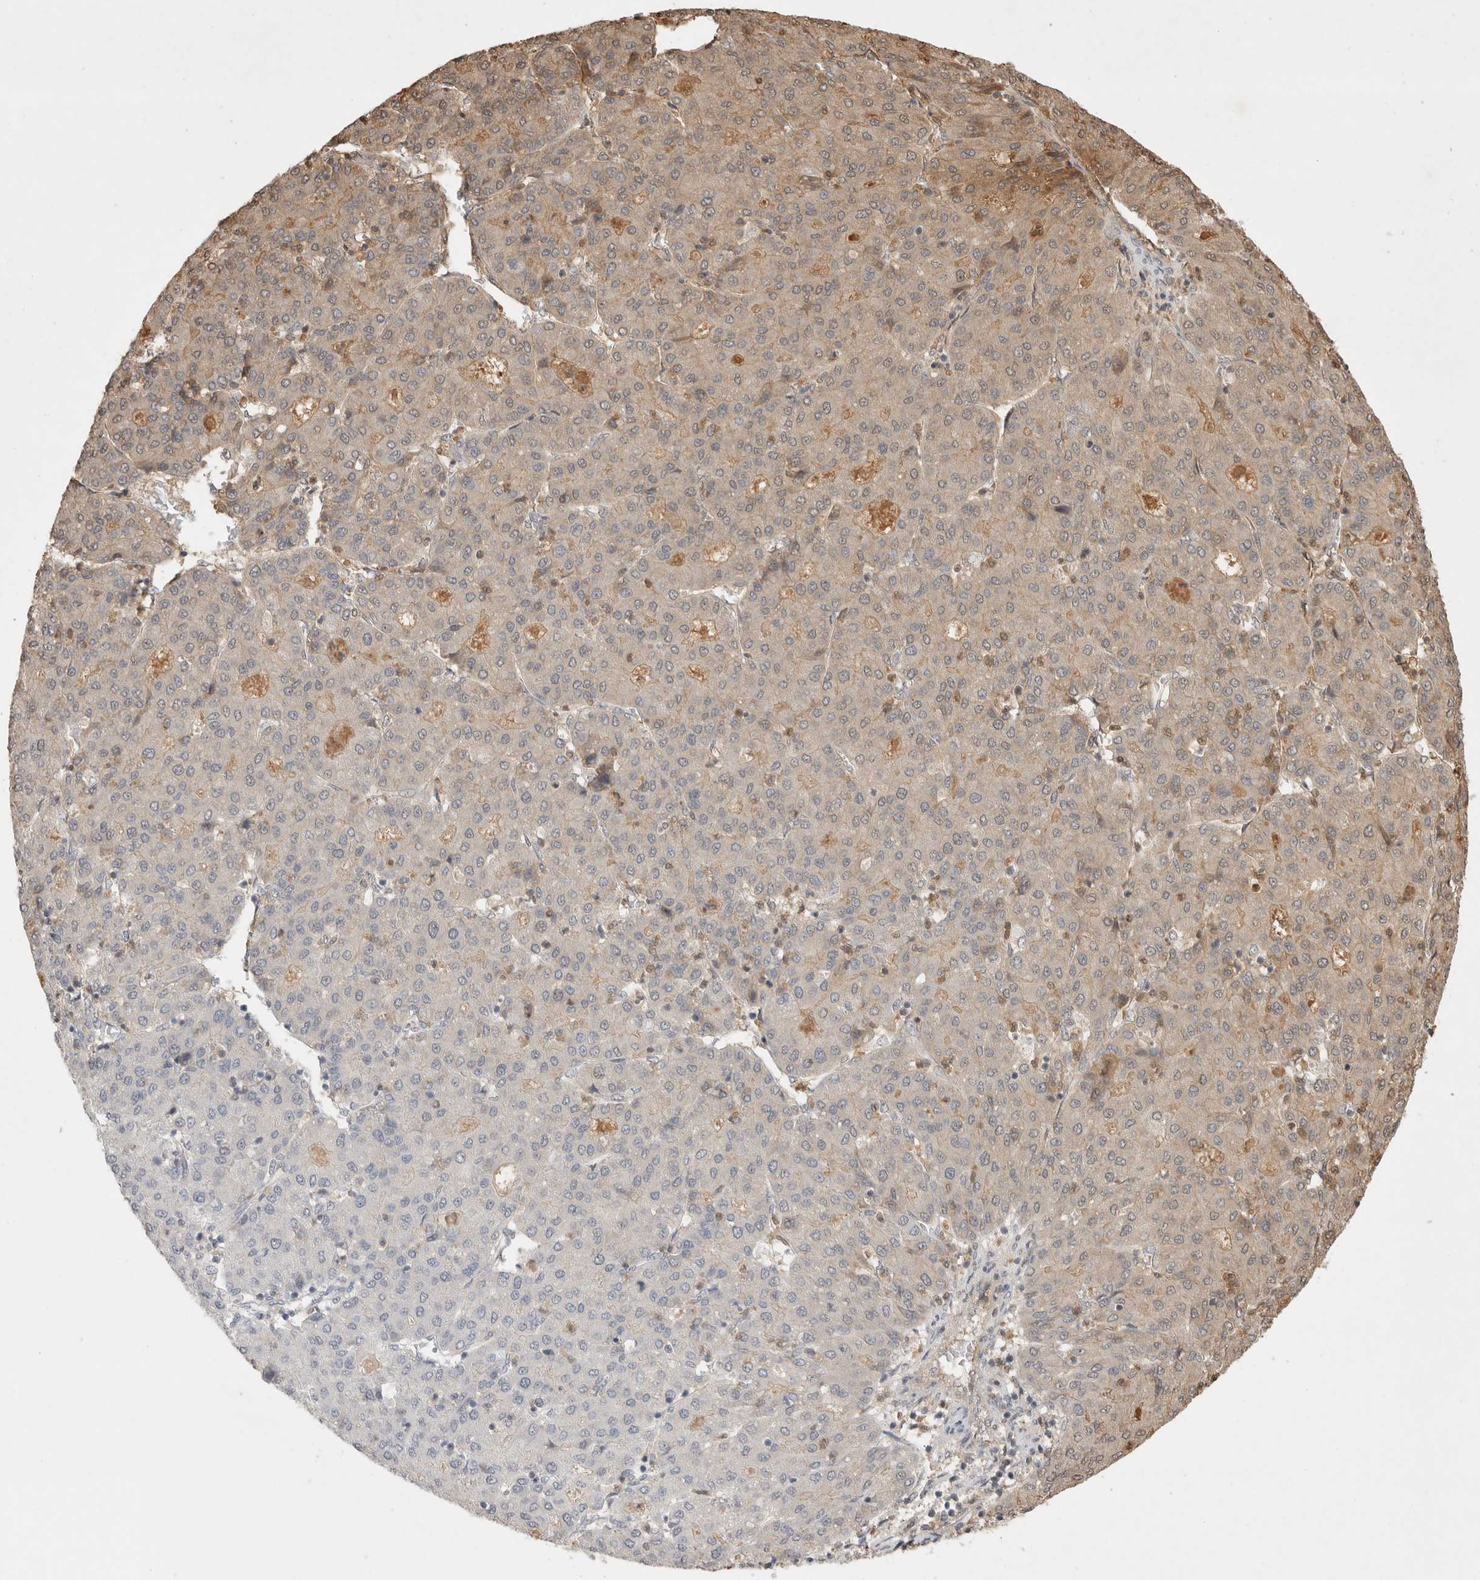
{"staining": {"intensity": "weak", "quantity": ">75%", "location": "cytoplasmic/membranous"}, "tissue": "liver cancer", "cell_type": "Tumor cells", "image_type": "cancer", "snomed": [{"axis": "morphology", "description": "Carcinoma, Hepatocellular, NOS"}, {"axis": "topography", "description": "Liver"}], "caption": "Weak cytoplasmic/membranous staining is appreciated in approximately >75% of tumor cells in hepatocellular carcinoma (liver).", "gene": "PRMT3", "patient": {"sex": "male", "age": 65}}